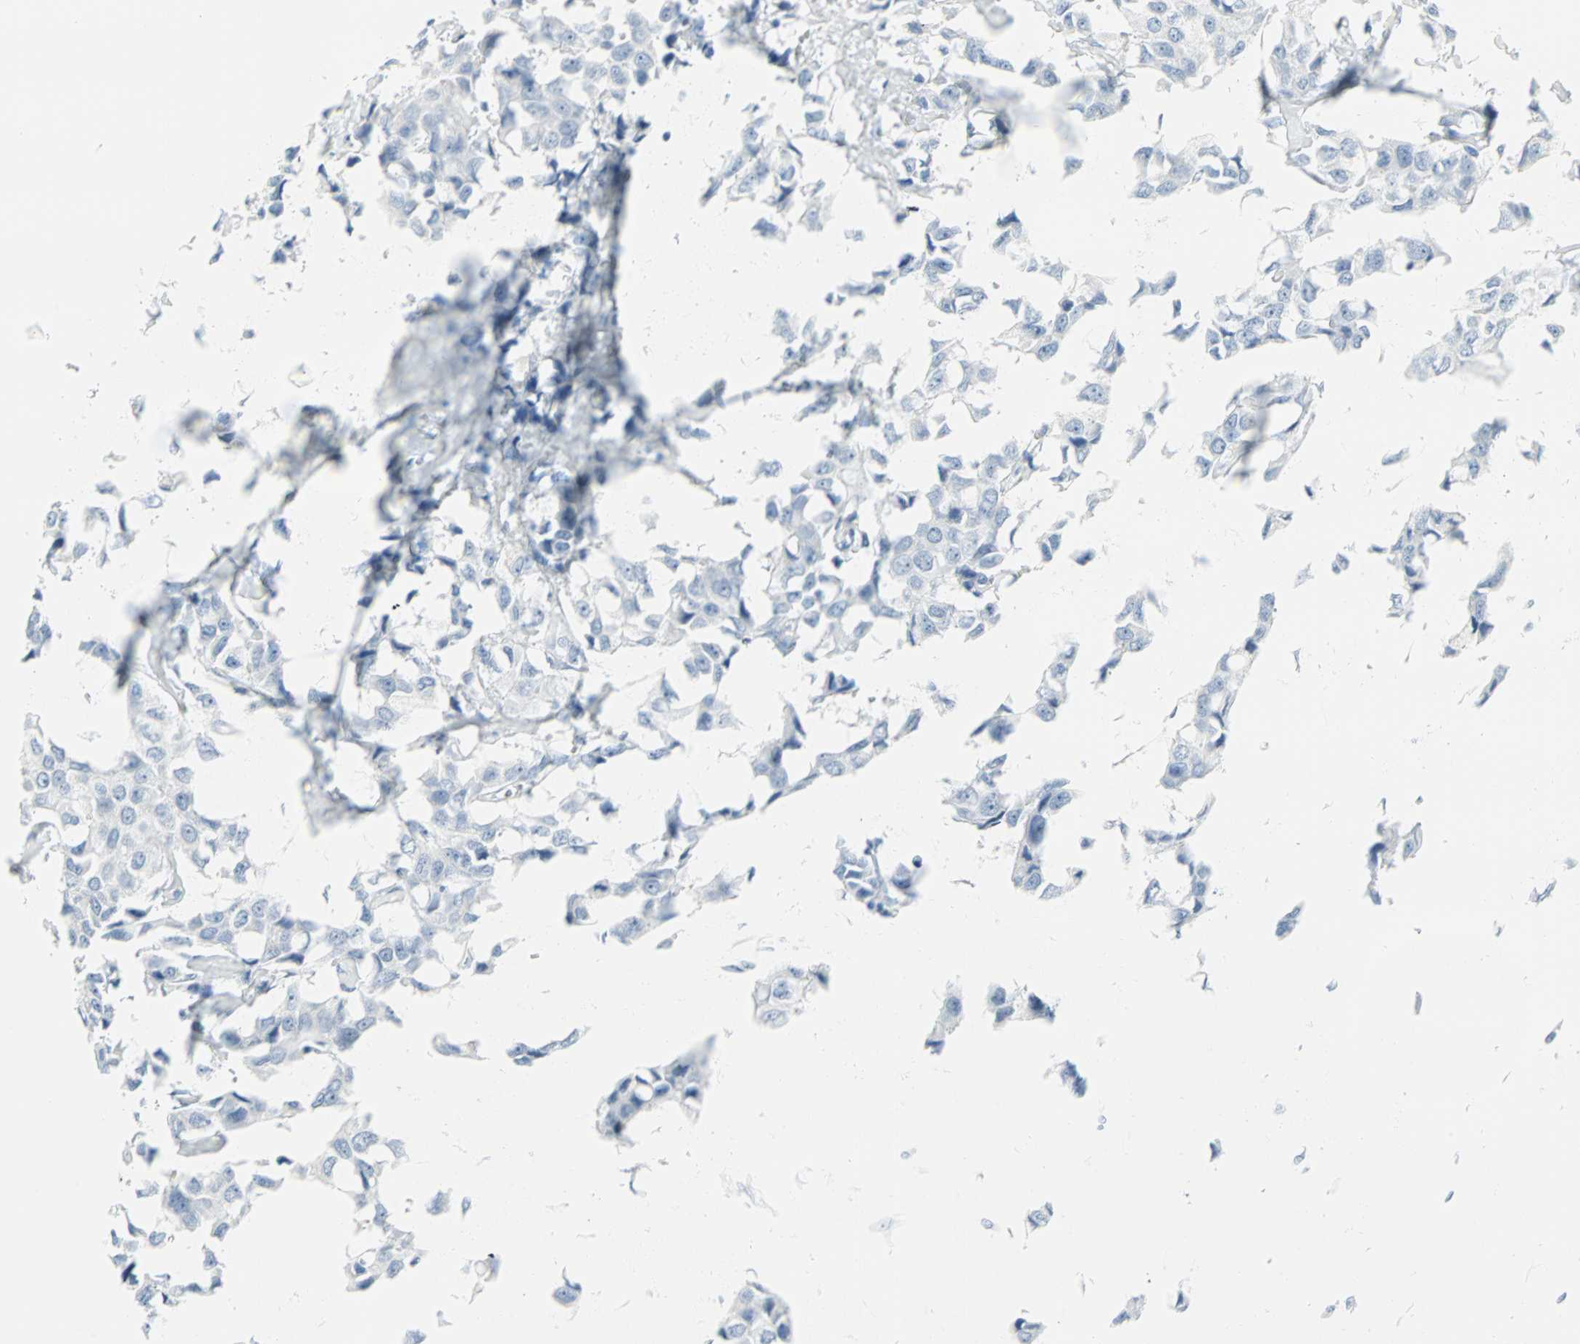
{"staining": {"intensity": "negative", "quantity": "none", "location": "none"}, "tissue": "breast cancer", "cell_type": "Tumor cells", "image_type": "cancer", "snomed": [{"axis": "morphology", "description": "Duct carcinoma"}, {"axis": "topography", "description": "Breast"}], "caption": "Immunohistochemistry (IHC) of human breast intraductal carcinoma exhibits no positivity in tumor cells. (DAB immunohistochemistry visualized using brightfield microscopy, high magnification).", "gene": "STX1A", "patient": {"sex": "female", "age": 80}}